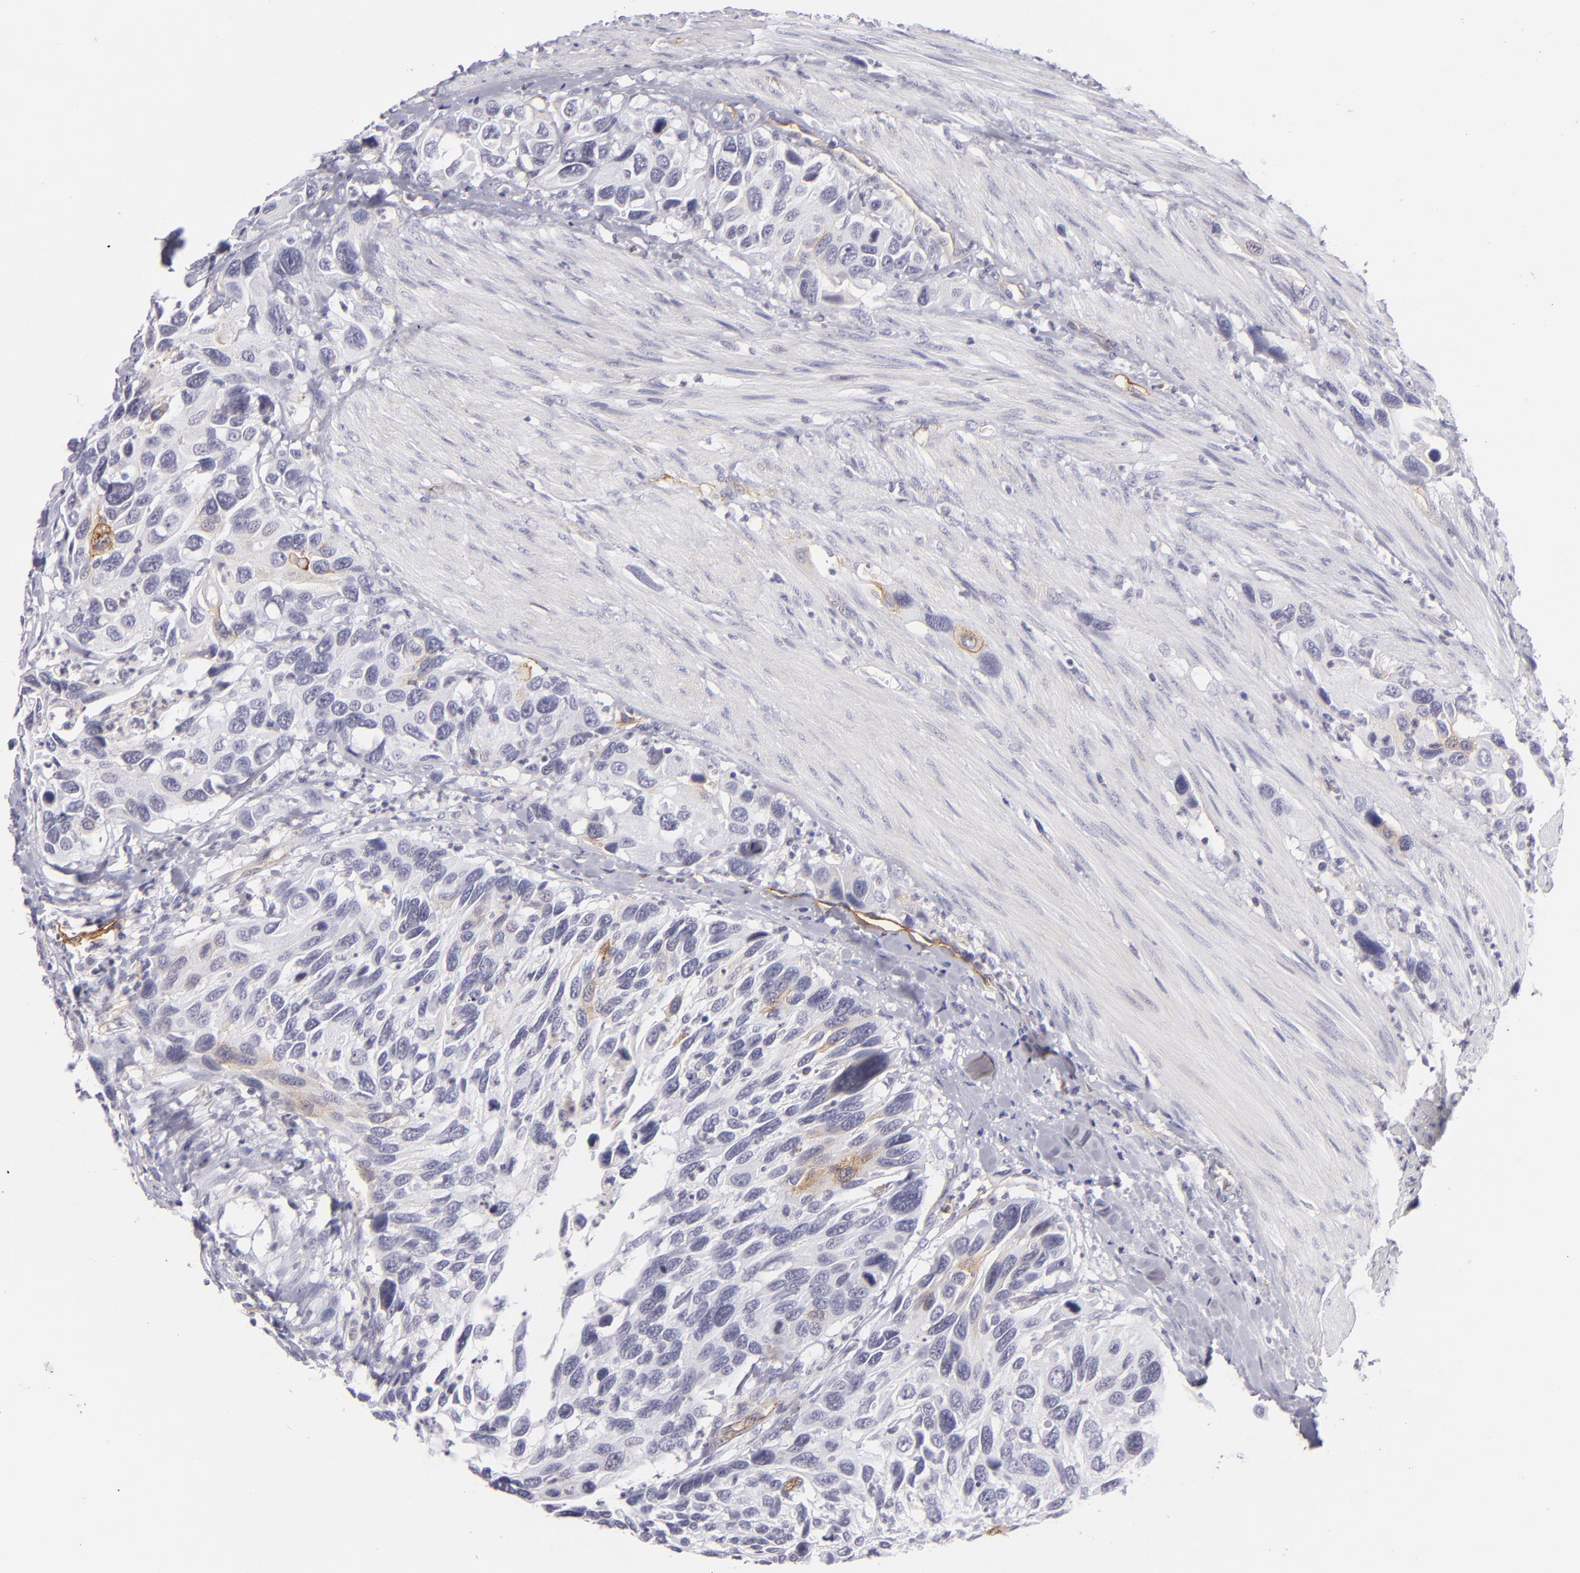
{"staining": {"intensity": "weak", "quantity": "<25%", "location": "cytoplasmic/membranous"}, "tissue": "urothelial cancer", "cell_type": "Tumor cells", "image_type": "cancer", "snomed": [{"axis": "morphology", "description": "Urothelial carcinoma, High grade"}, {"axis": "topography", "description": "Urinary bladder"}], "caption": "A histopathology image of urothelial cancer stained for a protein reveals no brown staining in tumor cells. The staining is performed using DAB brown chromogen with nuclei counter-stained in using hematoxylin.", "gene": "THBD", "patient": {"sex": "male", "age": 66}}